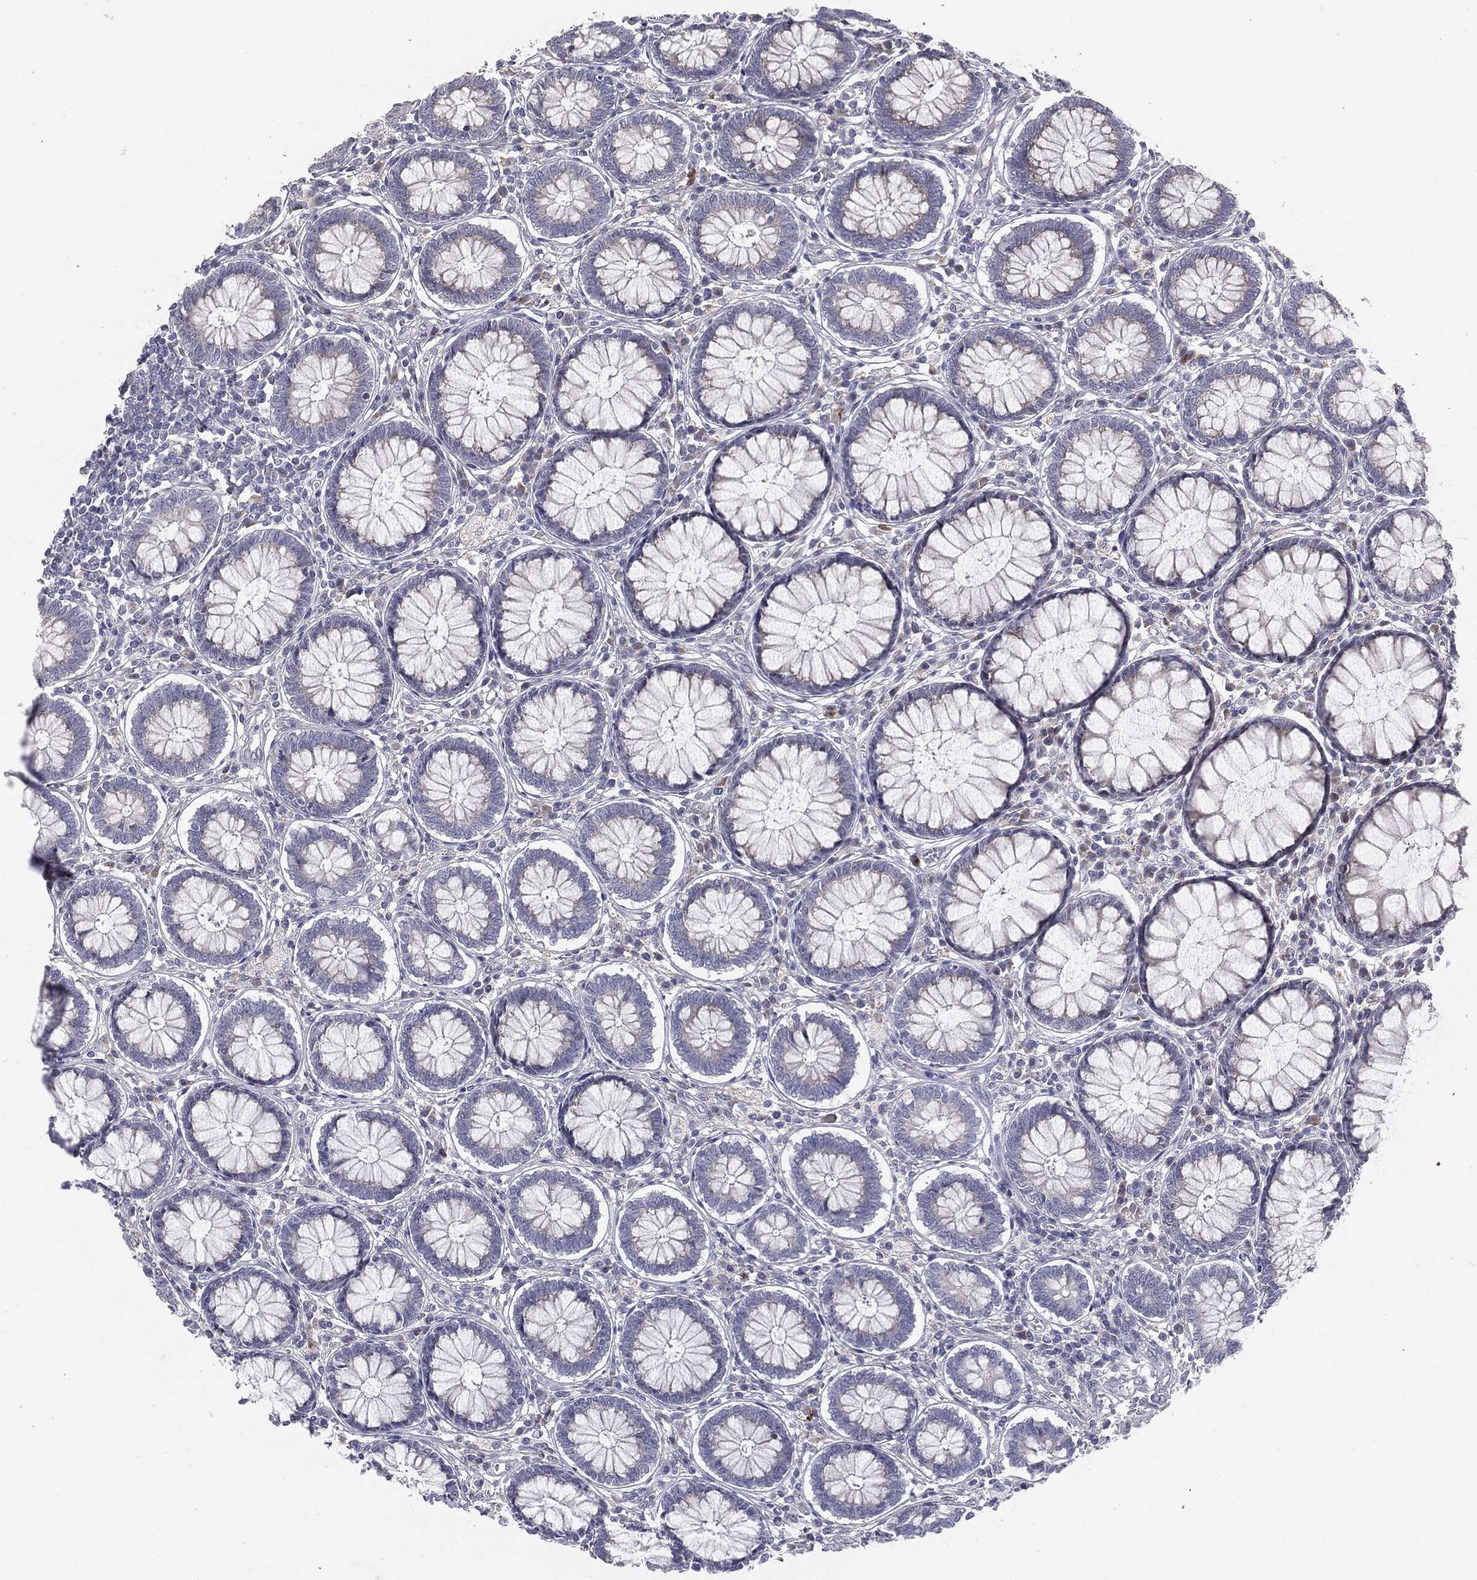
{"staining": {"intensity": "negative", "quantity": "none", "location": "none"}, "tissue": "colon", "cell_type": "Endothelial cells", "image_type": "normal", "snomed": [{"axis": "morphology", "description": "Normal tissue, NOS"}, {"axis": "topography", "description": "Colon"}], "caption": "This is an IHC histopathology image of normal human colon. There is no positivity in endothelial cells.", "gene": "KRT5", "patient": {"sex": "male", "age": 65}}